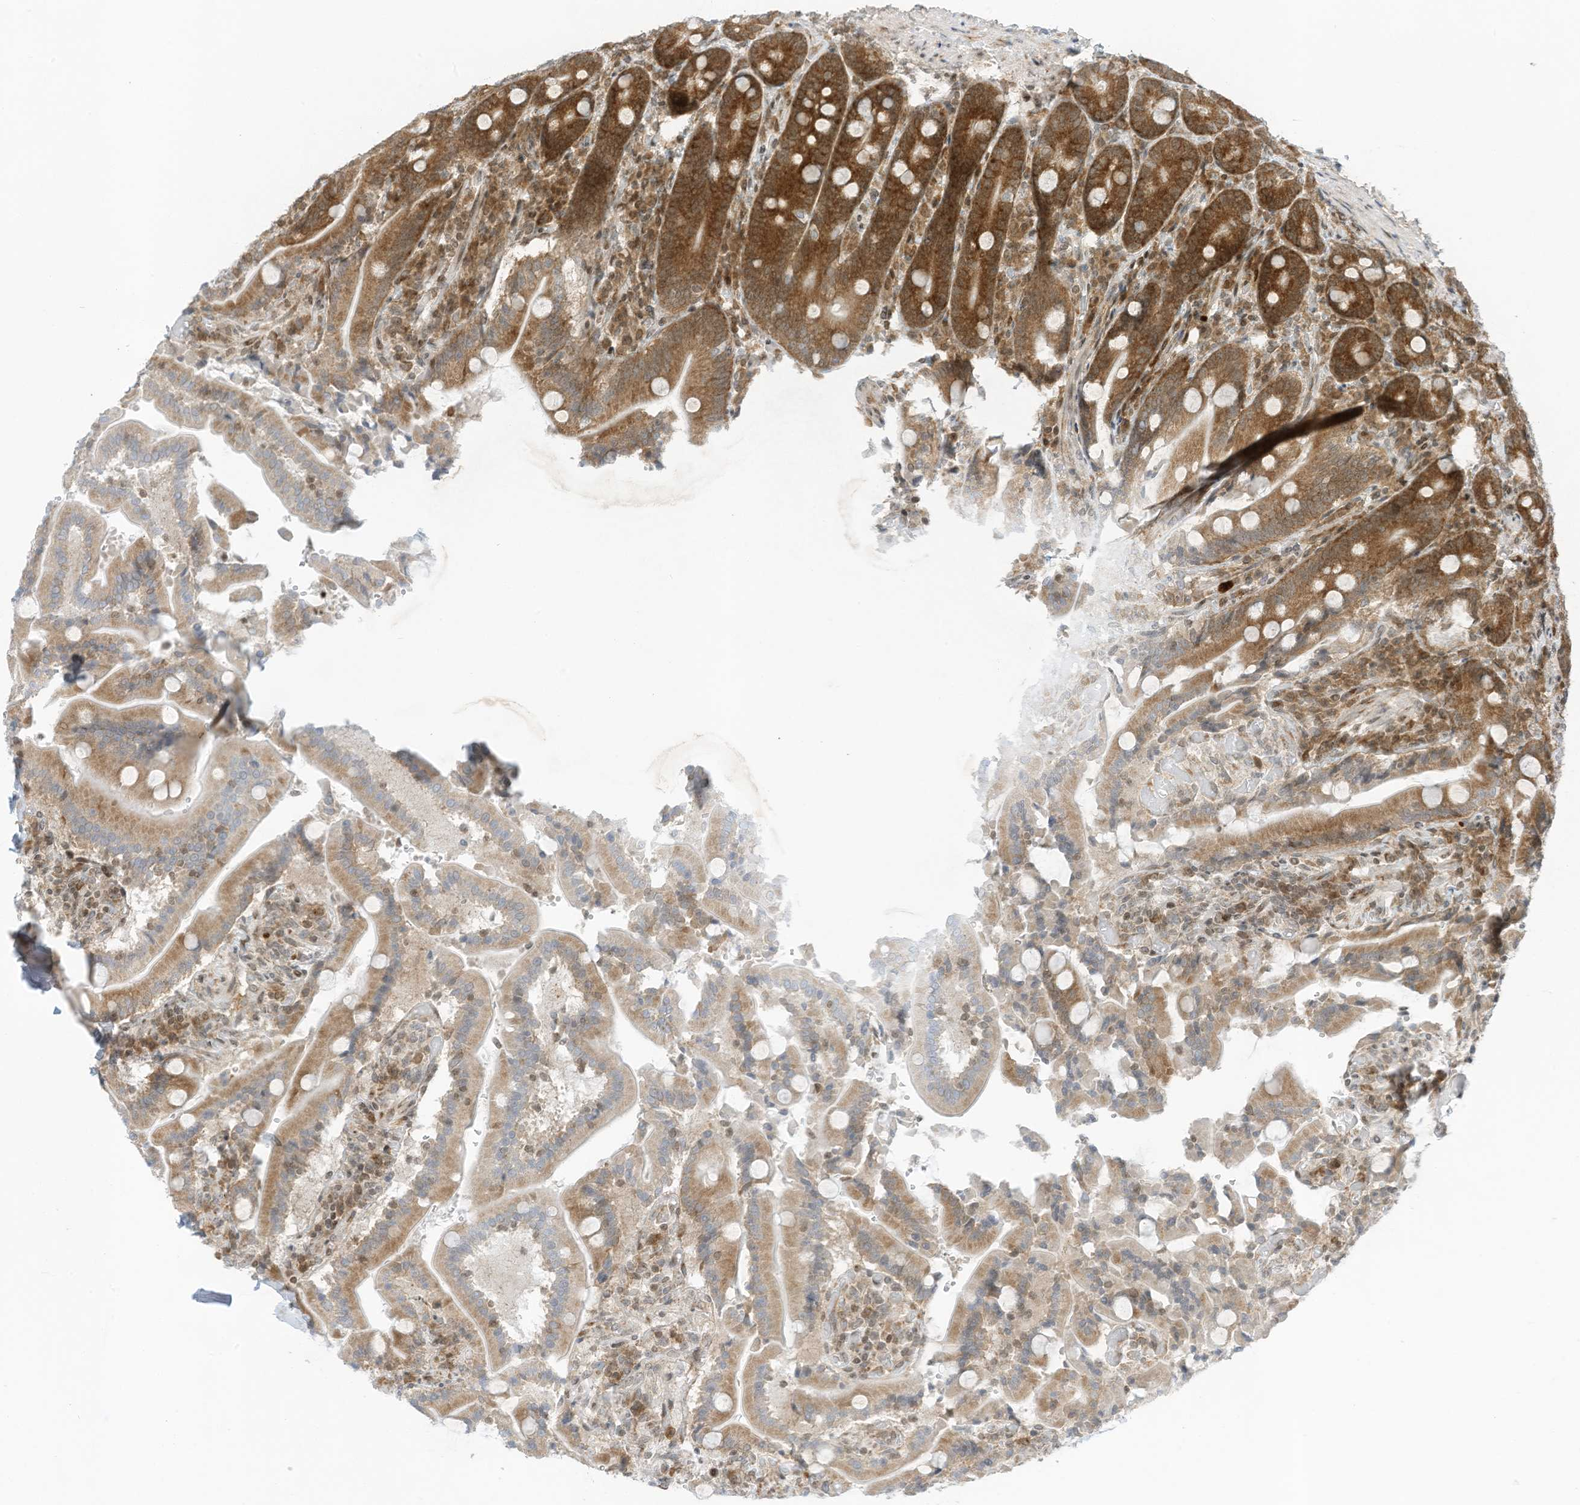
{"staining": {"intensity": "moderate", "quantity": ">75%", "location": "cytoplasmic/membranous,nuclear"}, "tissue": "duodenum", "cell_type": "Glandular cells", "image_type": "normal", "snomed": [{"axis": "morphology", "description": "Normal tissue, NOS"}, {"axis": "topography", "description": "Duodenum"}], "caption": "Immunohistochemical staining of benign human duodenum reveals moderate cytoplasmic/membranous,nuclear protein positivity in approximately >75% of glandular cells.", "gene": "EDF1", "patient": {"sex": "female", "age": 62}}